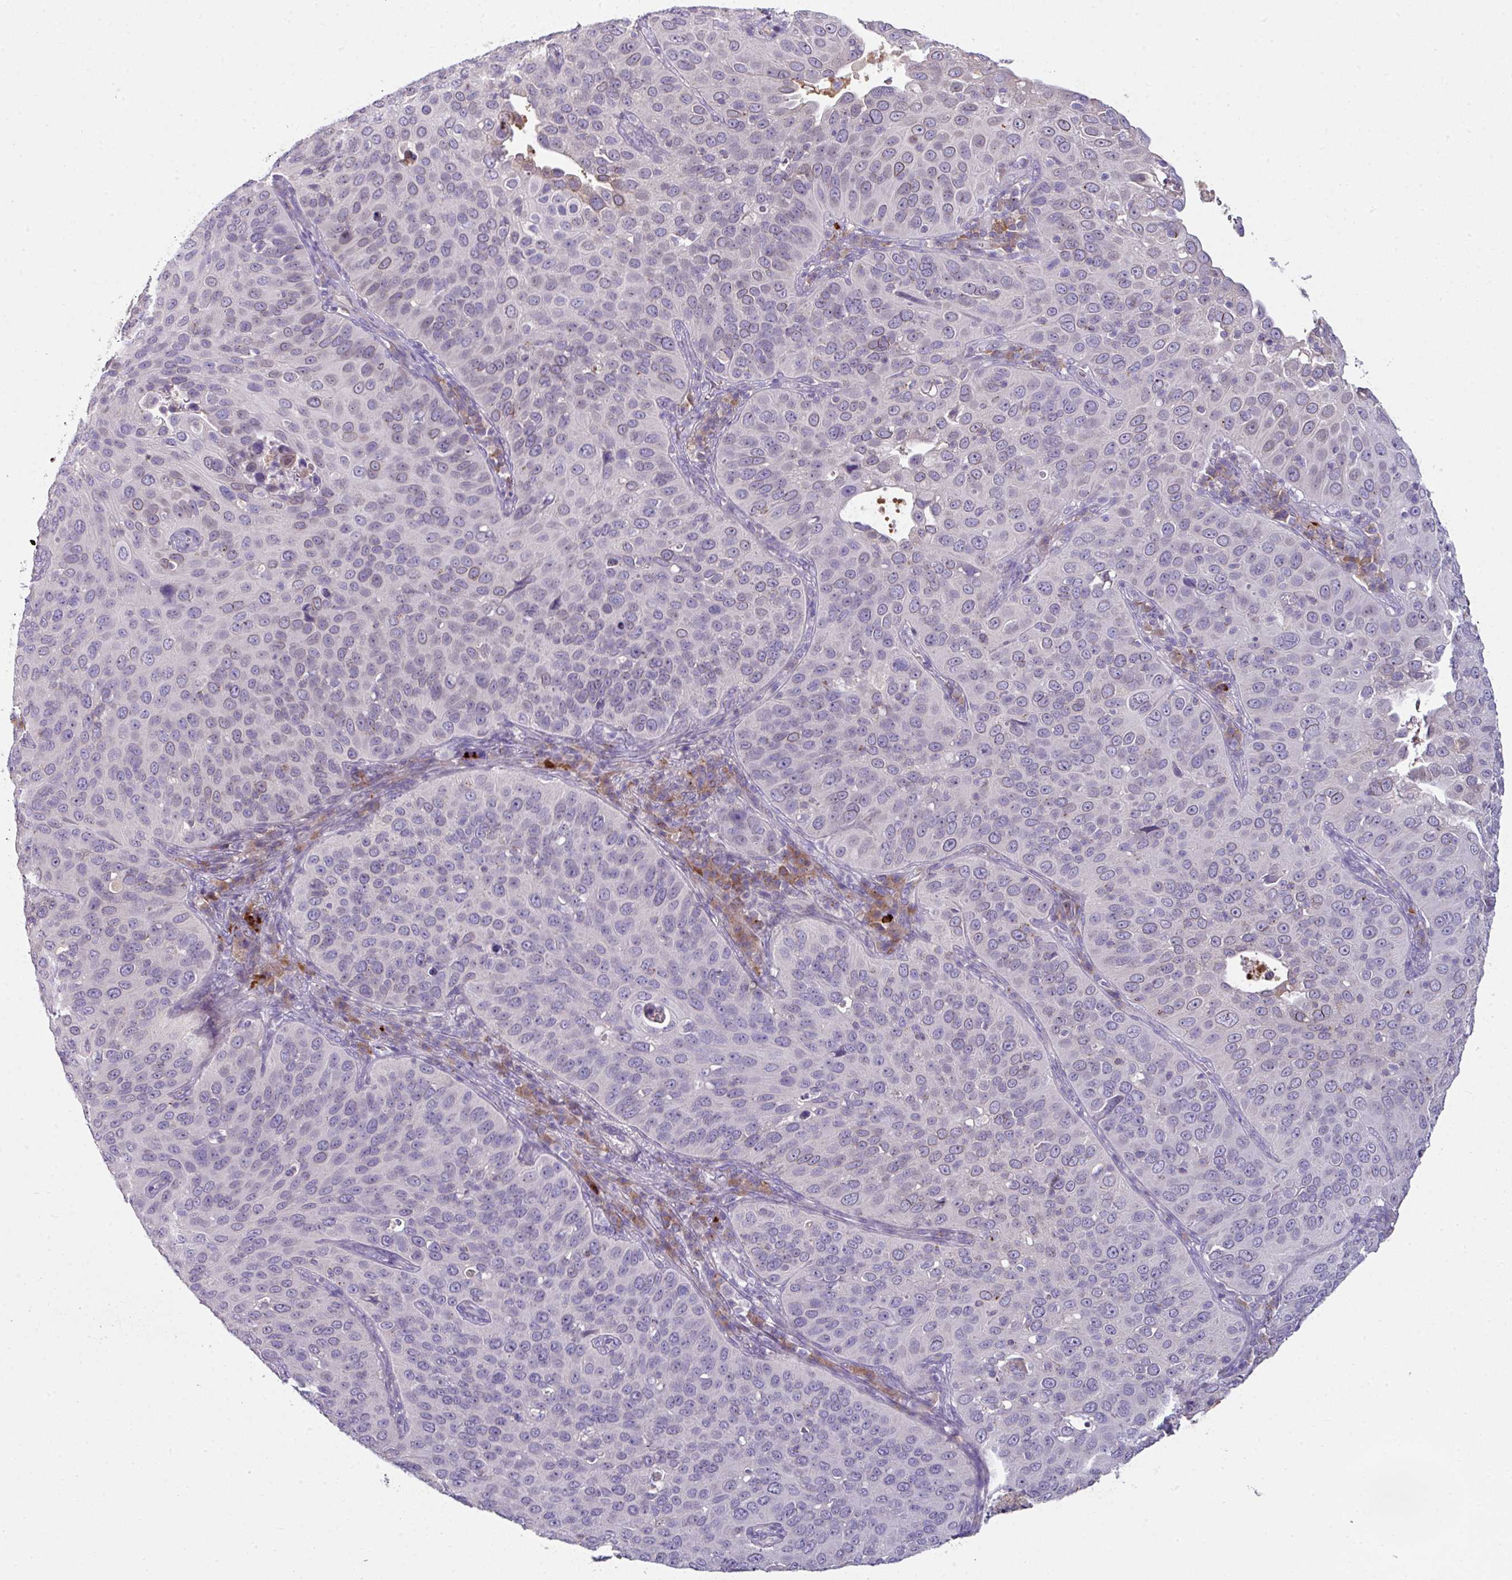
{"staining": {"intensity": "weak", "quantity": "25%-75%", "location": "cytoplasmic/membranous,nuclear"}, "tissue": "cervical cancer", "cell_type": "Tumor cells", "image_type": "cancer", "snomed": [{"axis": "morphology", "description": "Squamous cell carcinoma, NOS"}, {"axis": "topography", "description": "Cervix"}], "caption": "This histopathology image demonstrates cervical cancer stained with immunohistochemistry (IHC) to label a protein in brown. The cytoplasmic/membranous and nuclear of tumor cells show weak positivity for the protein. Nuclei are counter-stained blue.", "gene": "SLAMF6", "patient": {"sex": "female", "age": 36}}